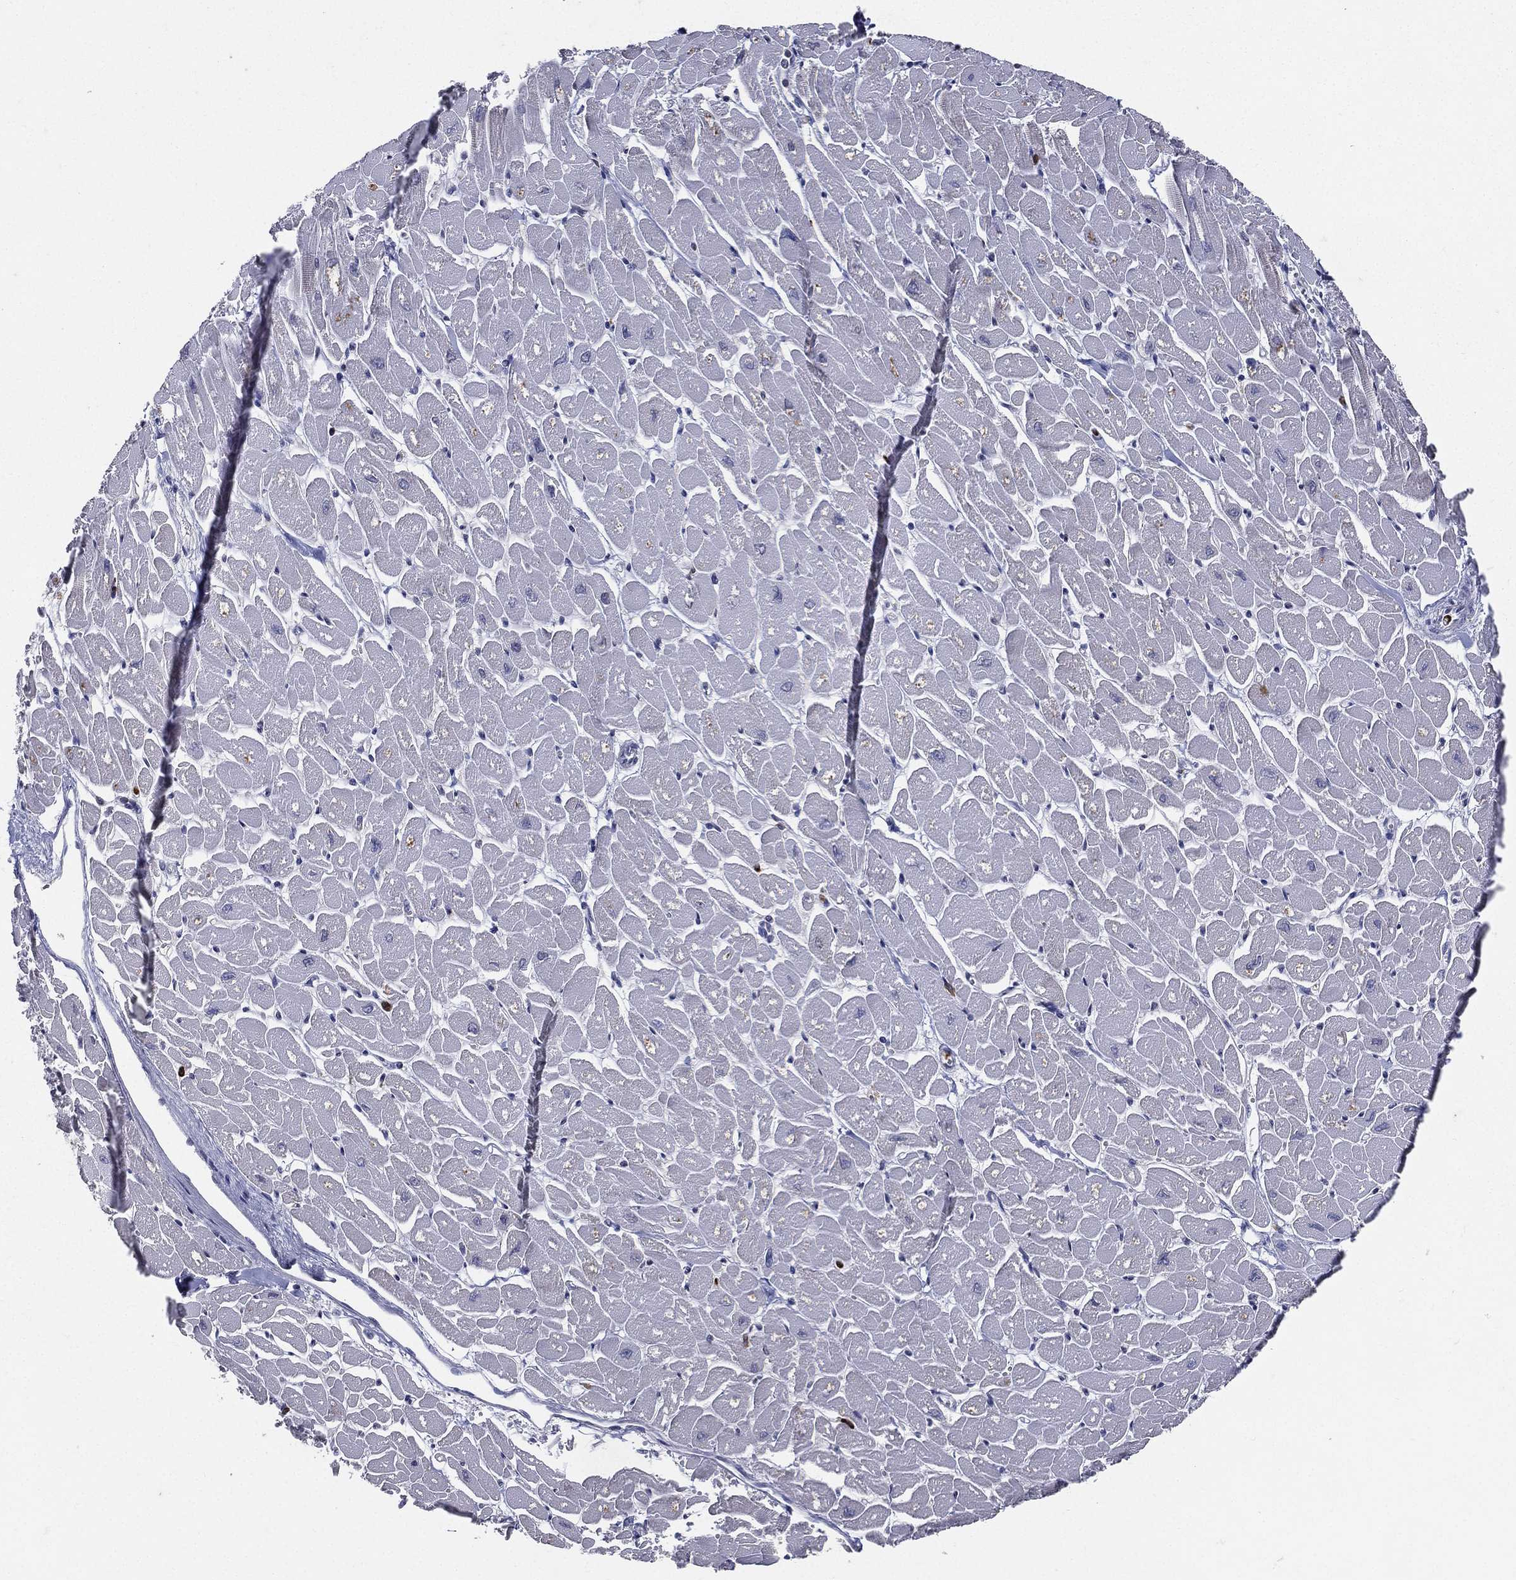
{"staining": {"intensity": "negative", "quantity": "none", "location": "none"}, "tissue": "heart muscle", "cell_type": "Cardiomyocytes", "image_type": "normal", "snomed": [{"axis": "morphology", "description": "Normal tissue, NOS"}, {"axis": "topography", "description": "Heart"}], "caption": "The image exhibits no significant expression in cardiomyocytes of heart muscle. (Stains: DAB (3,3'-diaminobenzidine) immunohistochemistry with hematoxylin counter stain, Microscopy: brightfield microscopy at high magnification).", "gene": "EVI2B", "patient": {"sex": "male", "age": 57}}